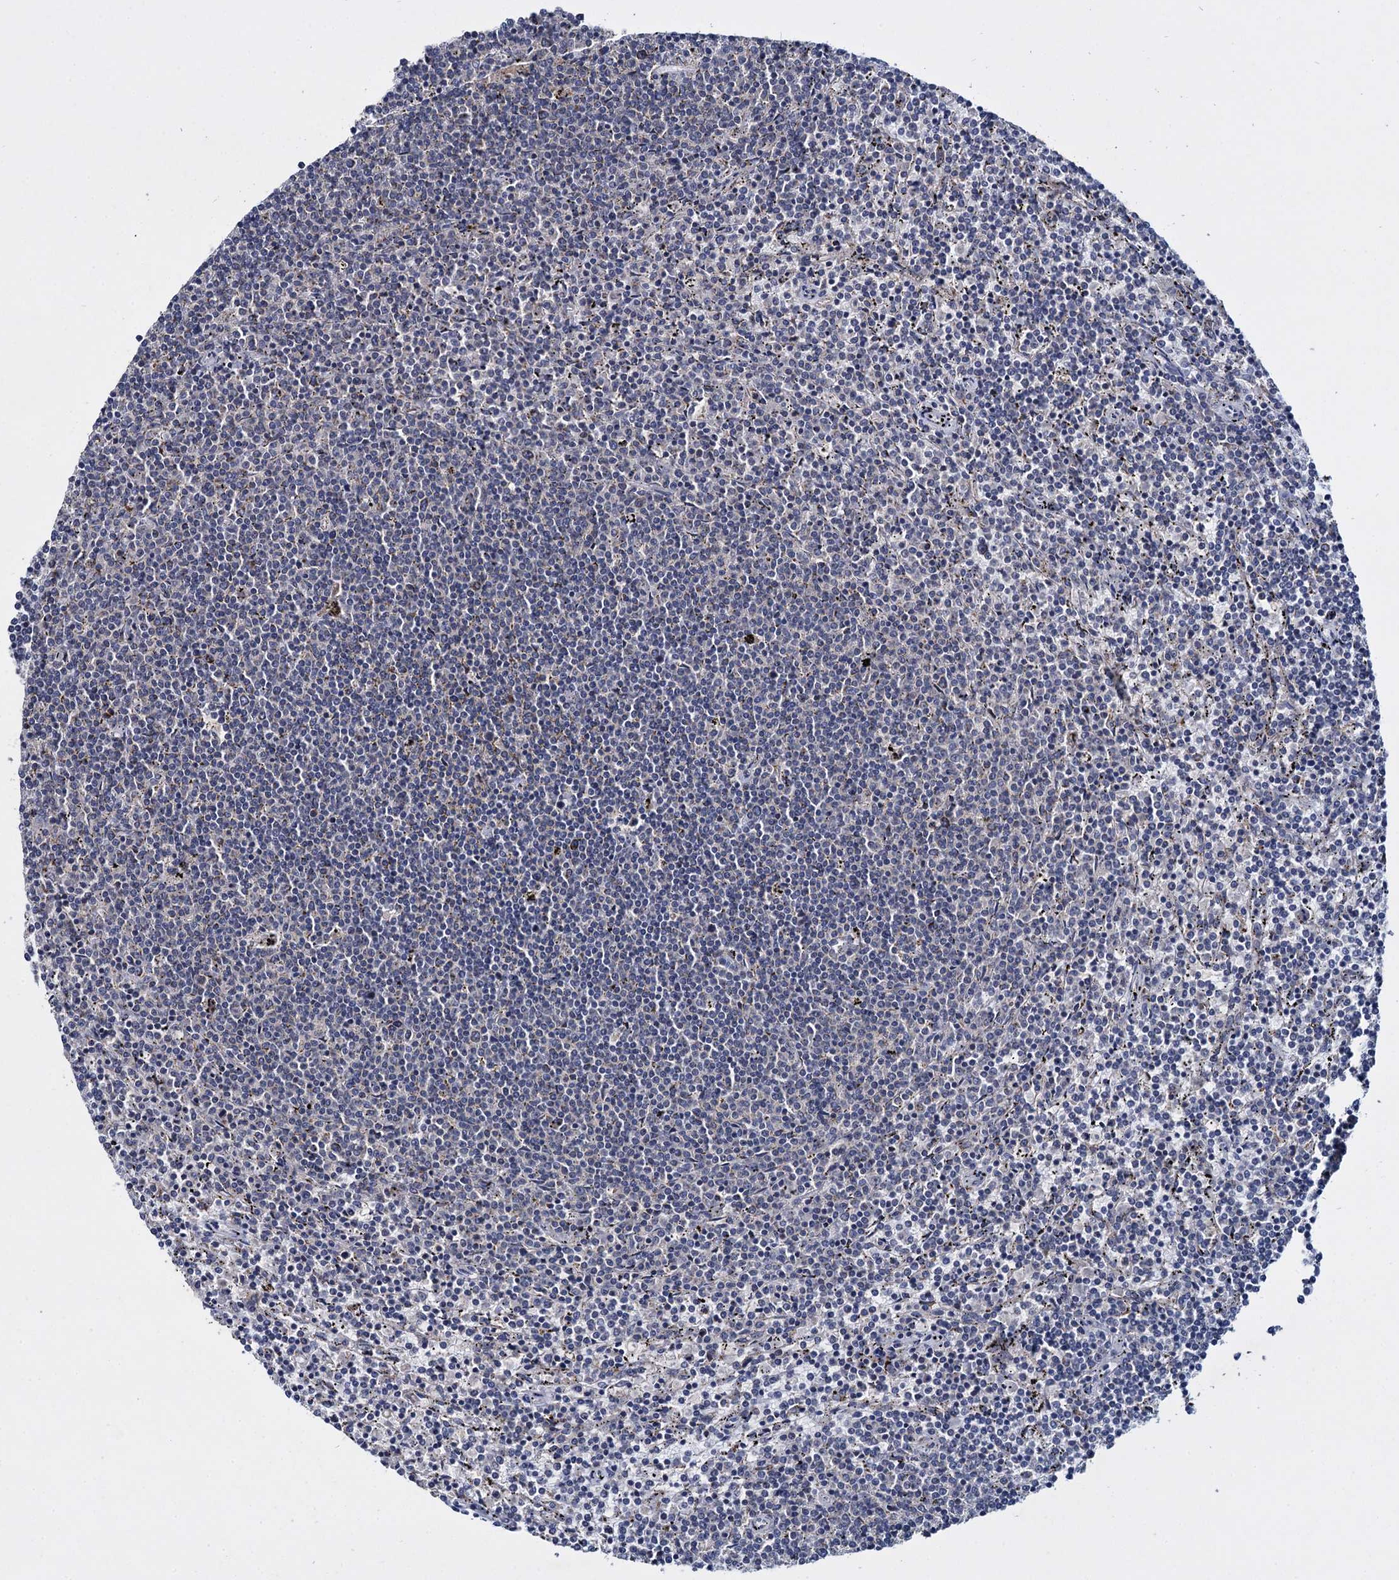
{"staining": {"intensity": "negative", "quantity": "none", "location": "none"}, "tissue": "lymphoma", "cell_type": "Tumor cells", "image_type": "cancer", "snomed": [{"axis": "morphology", "description": "Malignant lymphoma, non-Hodgkin's type, Low grade"}, {"axis": "topography", "description": "Spleen"}], "caption": "Immunohistochemistry histopathology image of lymphoma stained for a protein (brown), which exhibits no positivity in tumor cells. (Stains: DAB (3,3'-diaminobenzidine) immunohistochemistry with hematoxylin counter stain, Microscopy: brightfield microscopy at high magnification).", "gene": "RPUSD4", "patient": {"sex": "female", "age": 50}}